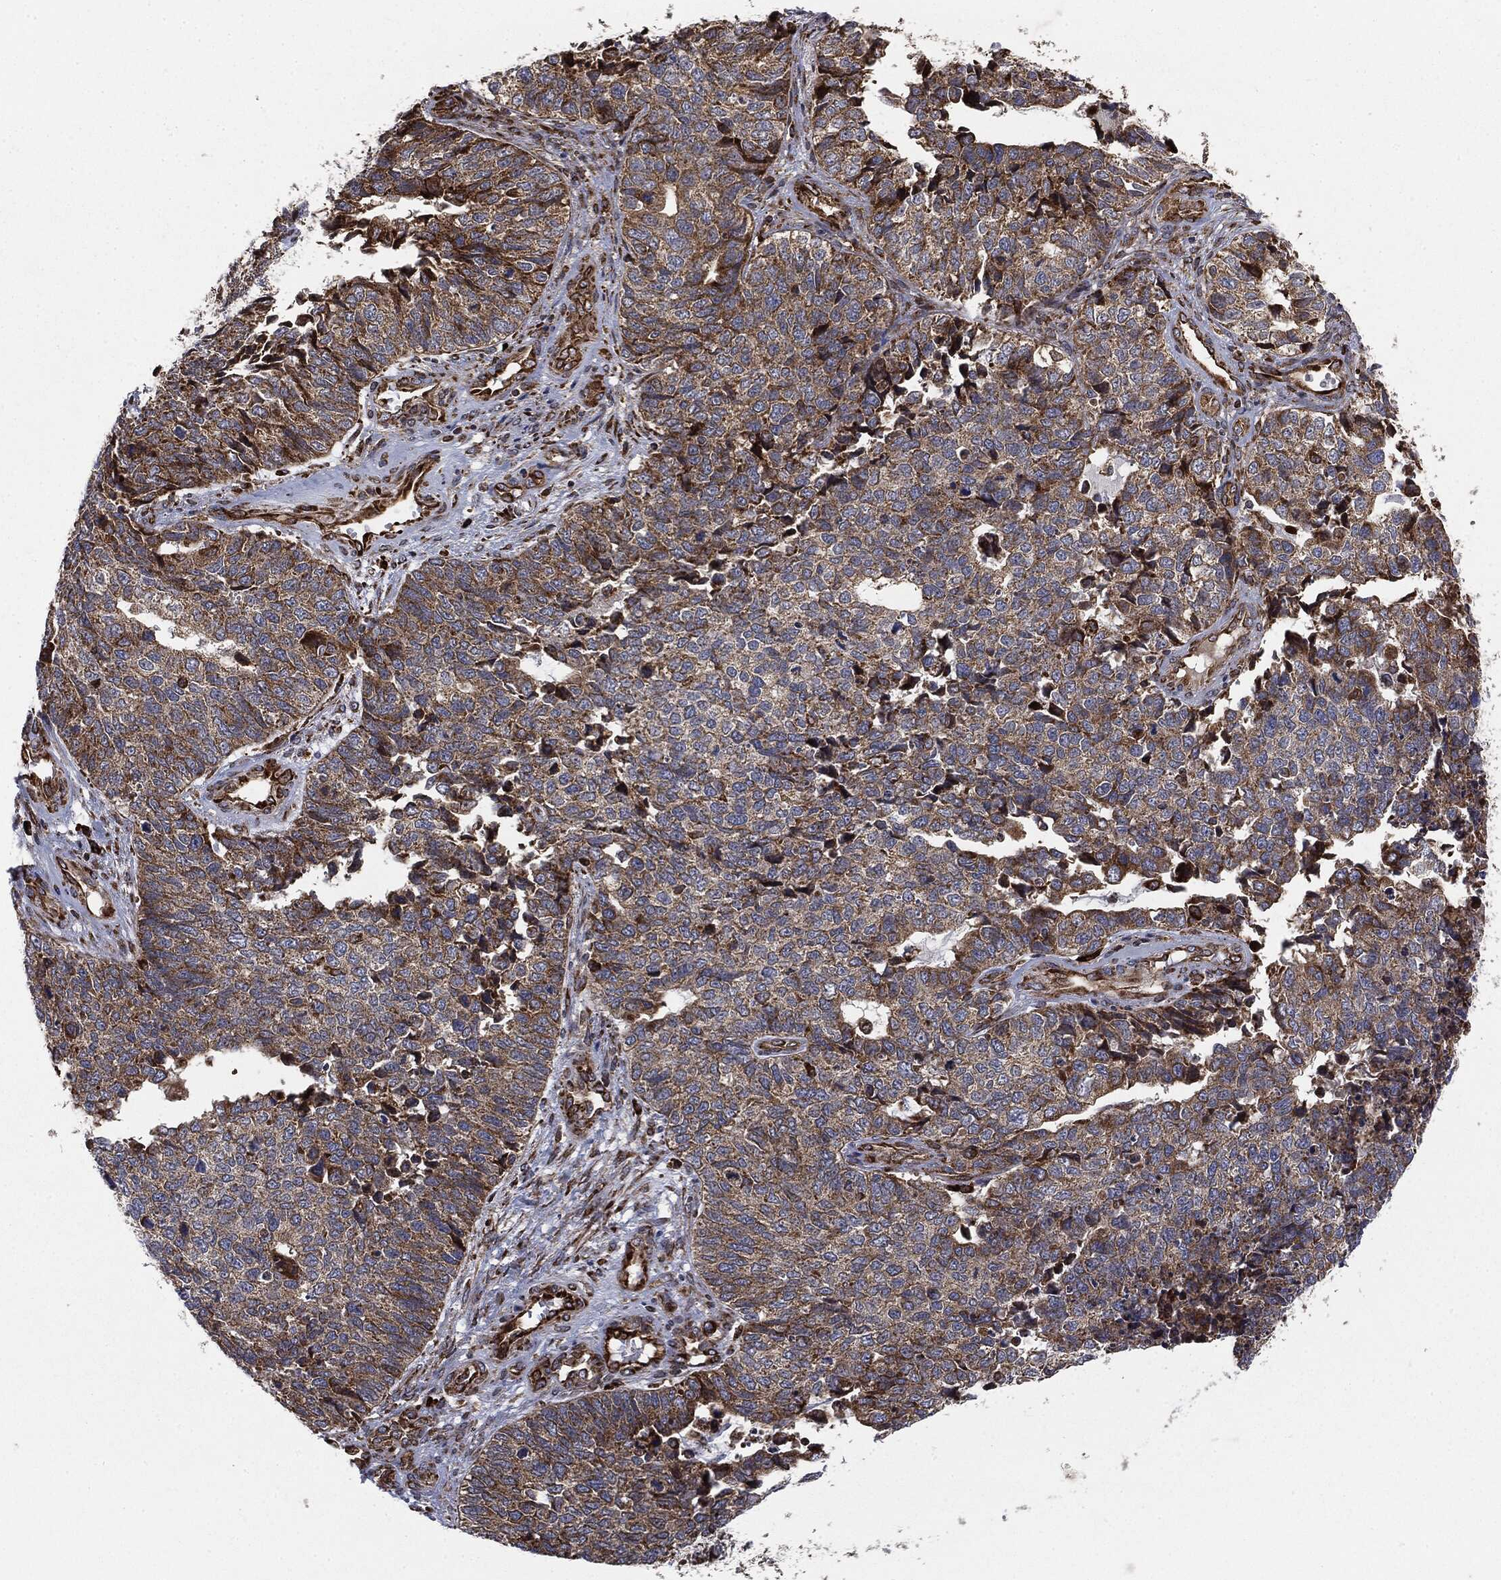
{"staining": {"intensity": "moderate", "quantity": "25%-75%", "location": "cytoplasmic/membranous"}, "tissue": "cervical cancer", "cell_type": "Tumor cells", "image_type": "cancer", "snomed": [{"axis": "morphology", "description": "Squamous cell carcinoma, NOS"}, {"axis": "topography", "description": "Cervix"}], "caption": "Human cervical cancer stained for a protein (brown) exhibits moderate cytoplasmic/membranous positive positivity in about 25%-75% of tumor cells.", "gene": "CYLD", "patient": {"sex": "female", "age": 63}}